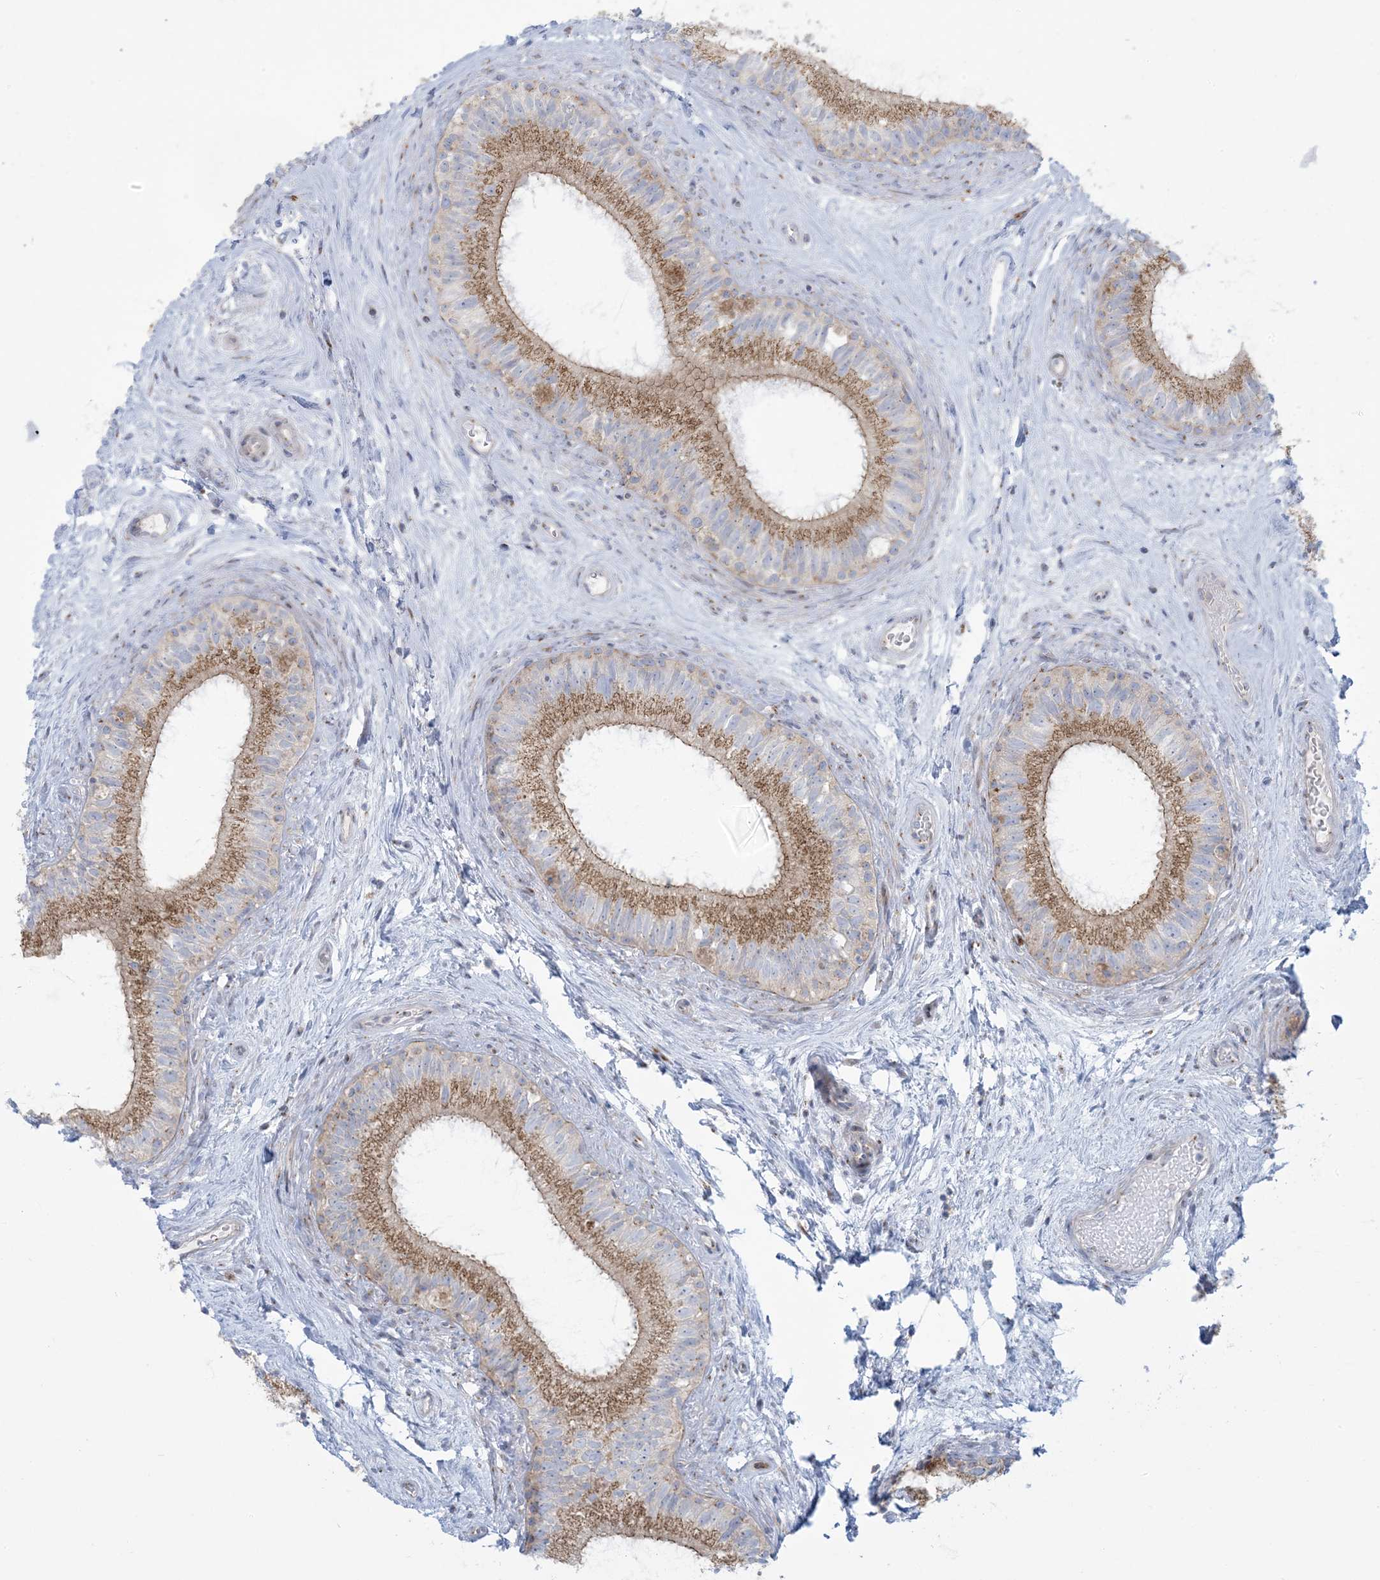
{"staining": {"intensity": "strong", "quantity": "25%-75%", "location": "cytoplasmic/membranous"}, "tissue": "epididymis", "cell_type": "Glandular cells", "image_type": "normal", "snomed": [{"axis": "morphology", "description": "Normal tissue, NOS"}, {"axis": "topography", "description": "Epididymis"}], "caption": "Immunohistochemistry (DAB) staining of normal epididymis shows strong cytoplasmic/membranous protein staining in about 25%-75% of glandular cells. (DAB = brown stain, brightfield microscopy at high magnification).", "gene": "AFTPH", "patient": {"sex": "male", "age": 71}}